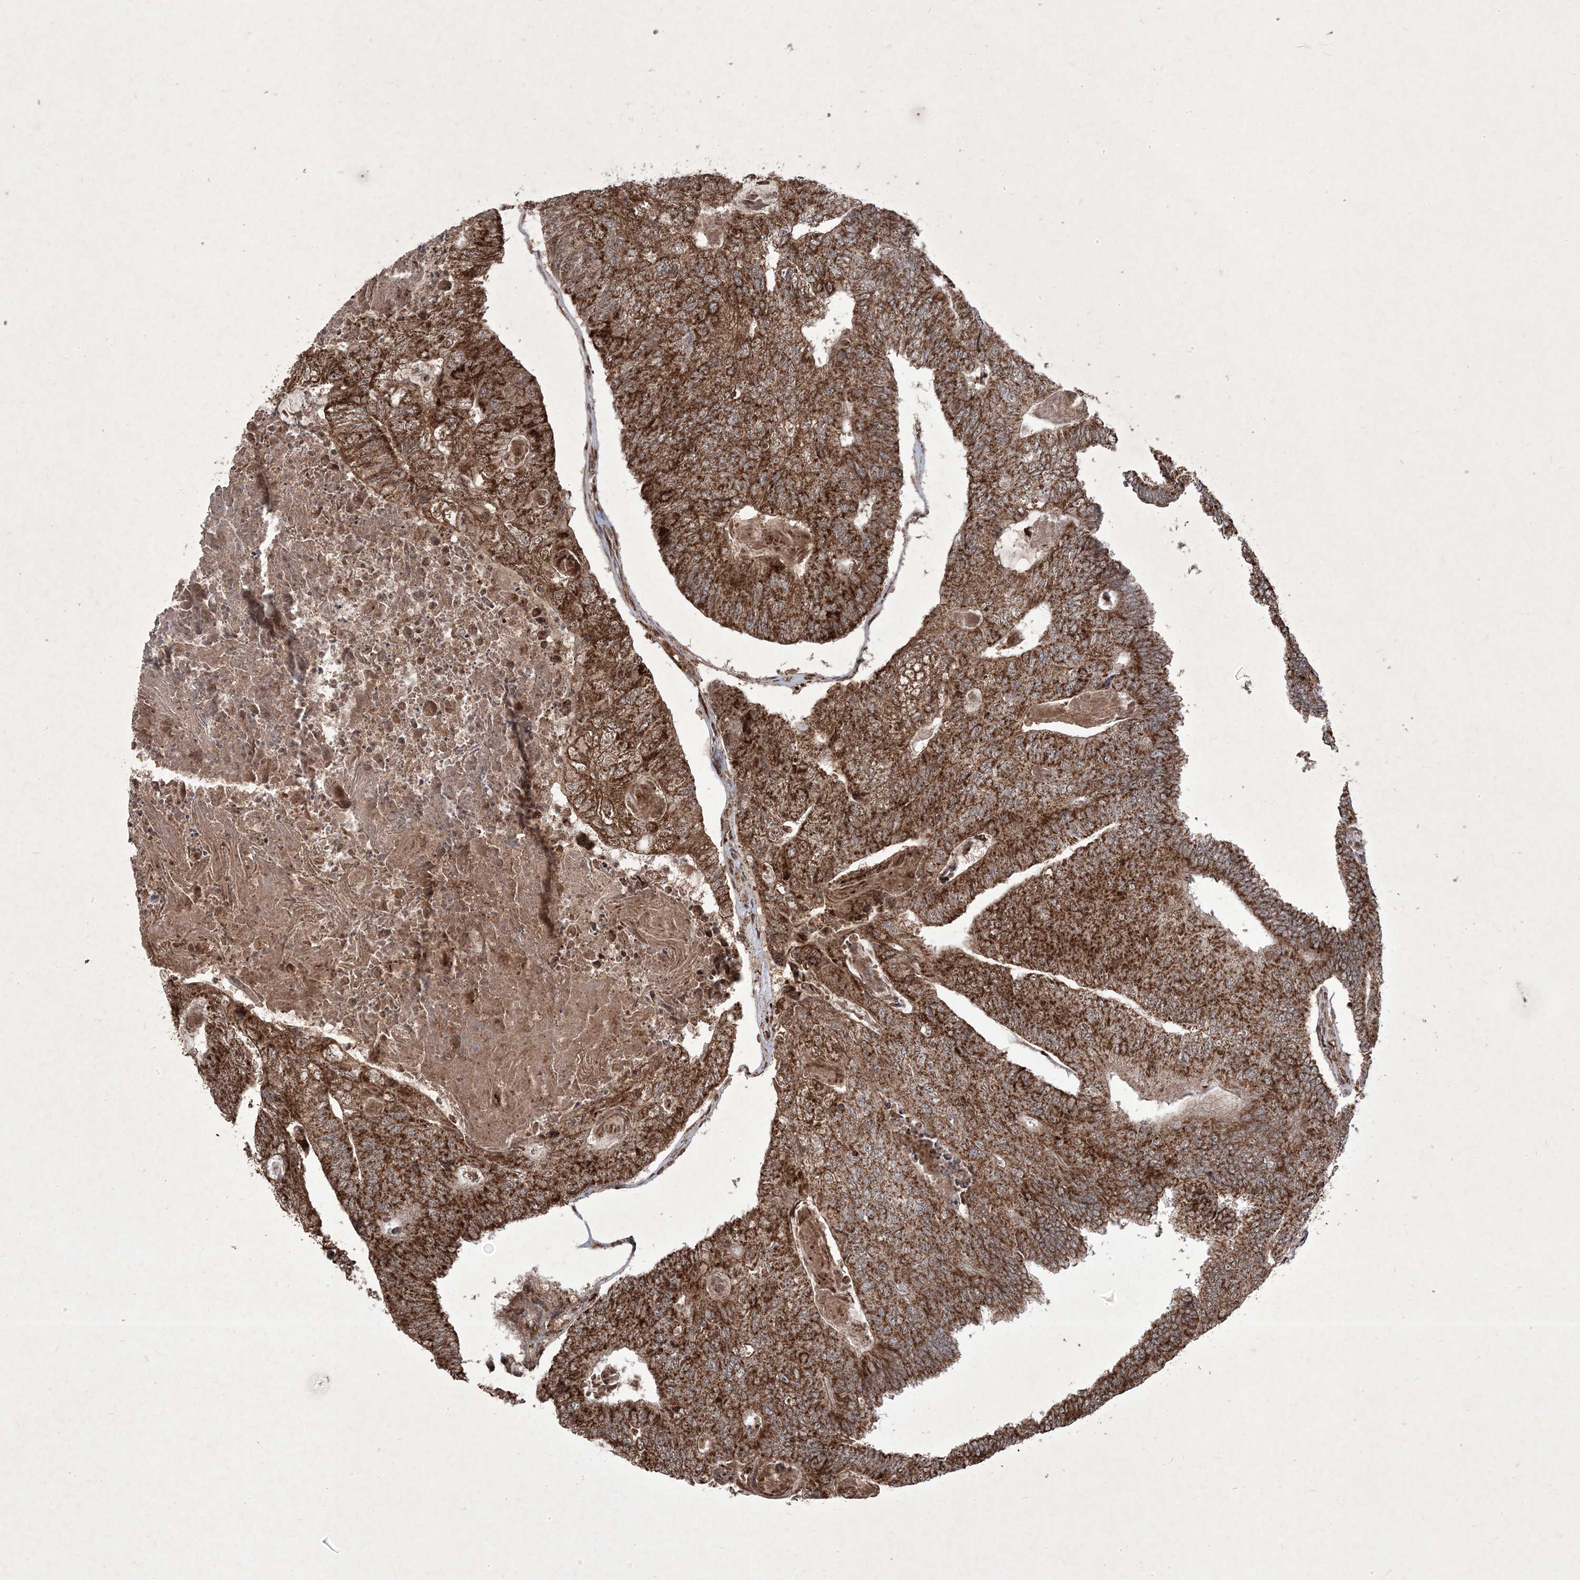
{"staining": {"intensity": "strong", "quantity": ">75%", "location": "cytoplasmic/membranous"}, "tissue": "colorectal cancer", "cell_type": "Tumor cells", "image_type": "cancer", "snomed": [{"axis": "morphology", "description": "Adenocarcinoma, NOS"}, {"axis": "topography", "description": "Colon"}], "caption": "There is high levels of strong cytoplasmic/membranous expression in tumor cells of colorectal cancer (adenocarcinoma), as demonstrated by immunohistochemical staining (brown color).", "gene": "PLEKHM2", "patient": {"sex": "female", "age": 67}}